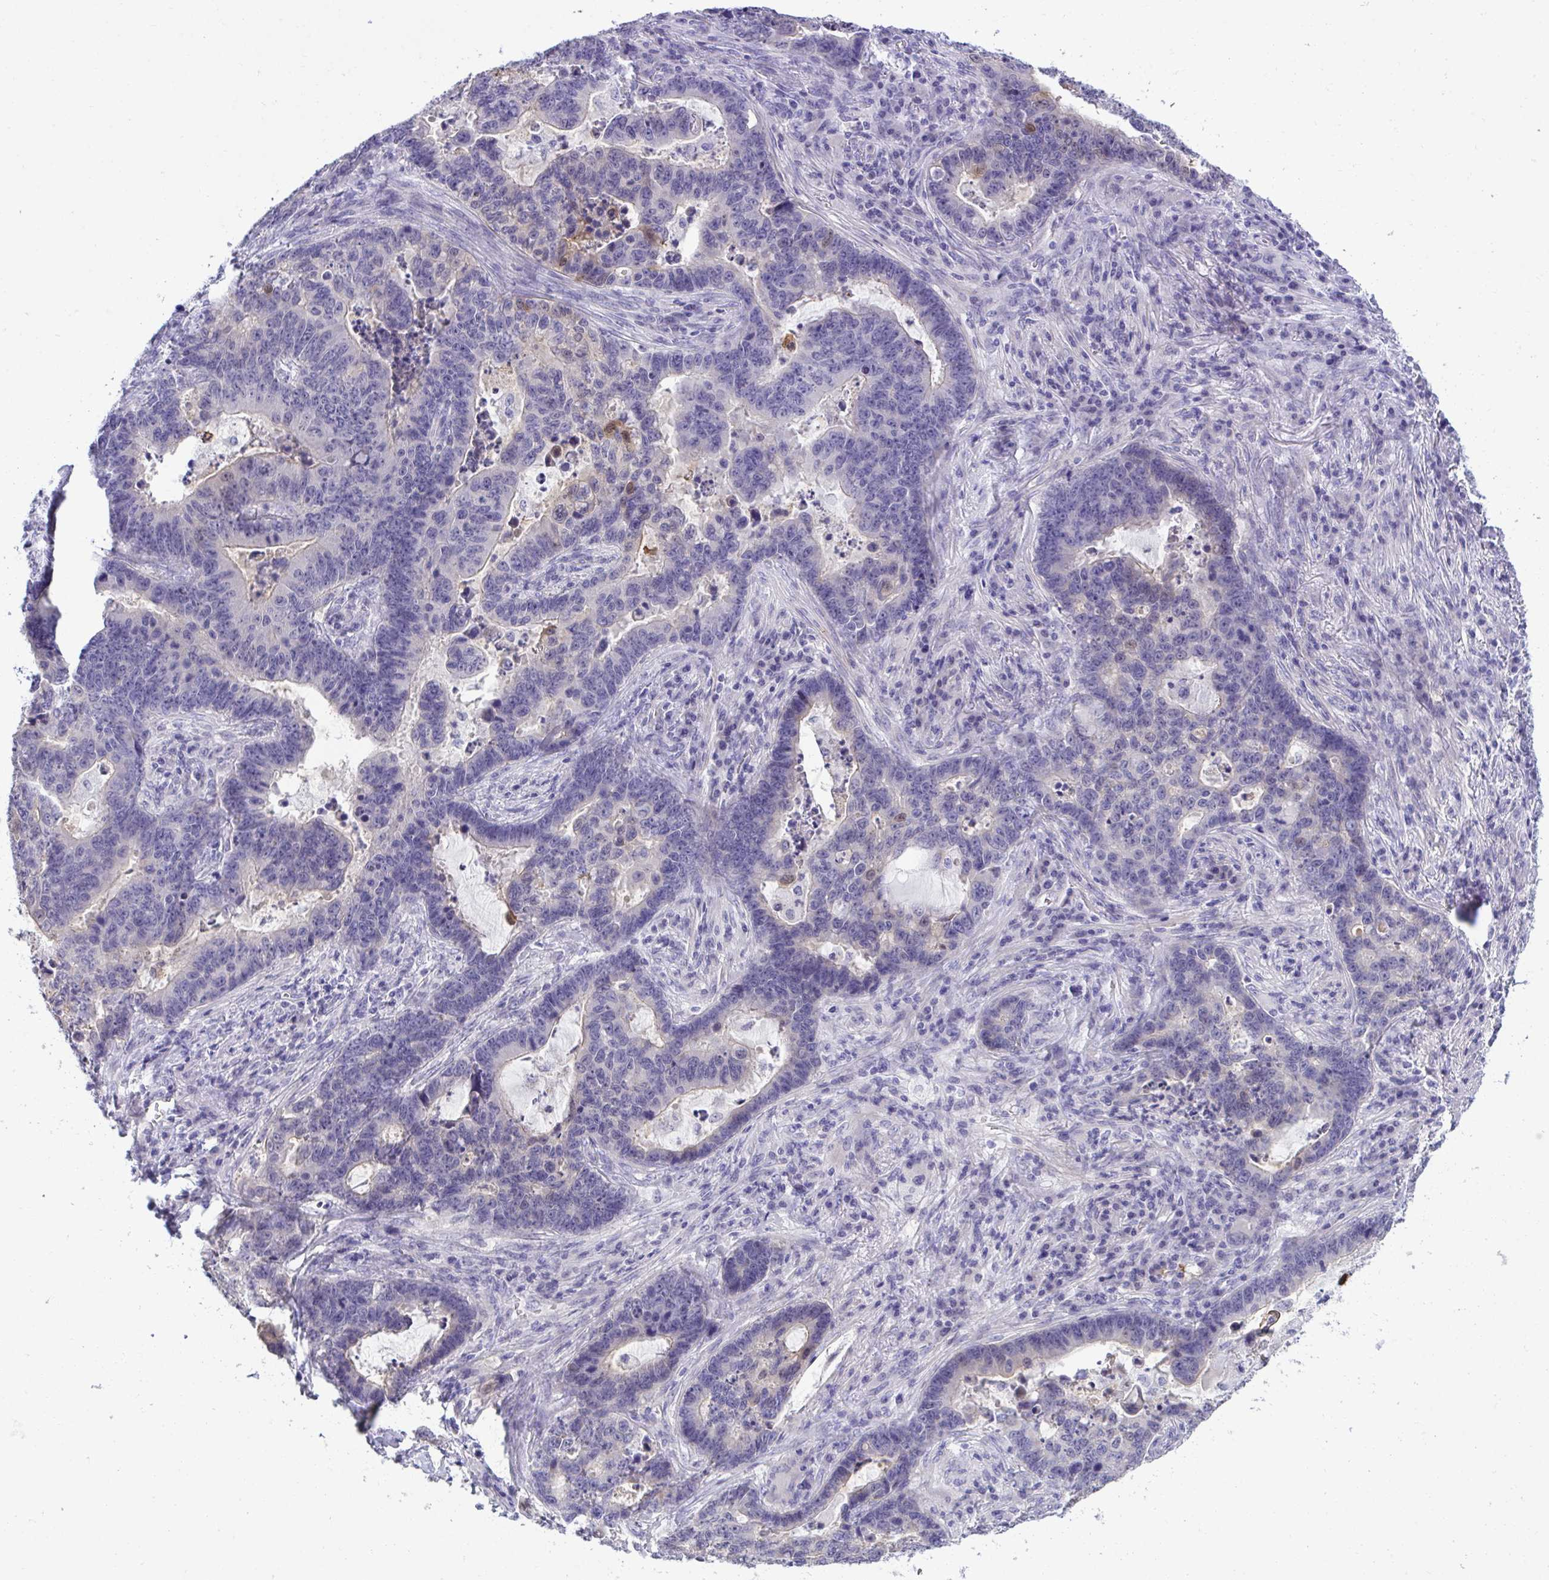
{"staining": {"intensity": "negative", "quantity": "none", "location": "none"}, "tissue": "lung cancer", "cell_type": "Tumor cells", "image_type": "cancer", "snomed": [{"axis": "morphology", "description": "Aneuploidy"}, {"axis": "morphology", "description": "Adenocarcinoma, NOS"}, {"axis": "morphology", "description": "Adenocarcinoma primary or metastatic"}, {"axis": "topography", "description": "Lung"}], "caption": "Tumor cells are negative for brown protein staining in adenocarcinoma primary or metastatic (lung).", "gene": "TMCO5A", "patient": {"sex": "female", "age": 75}}